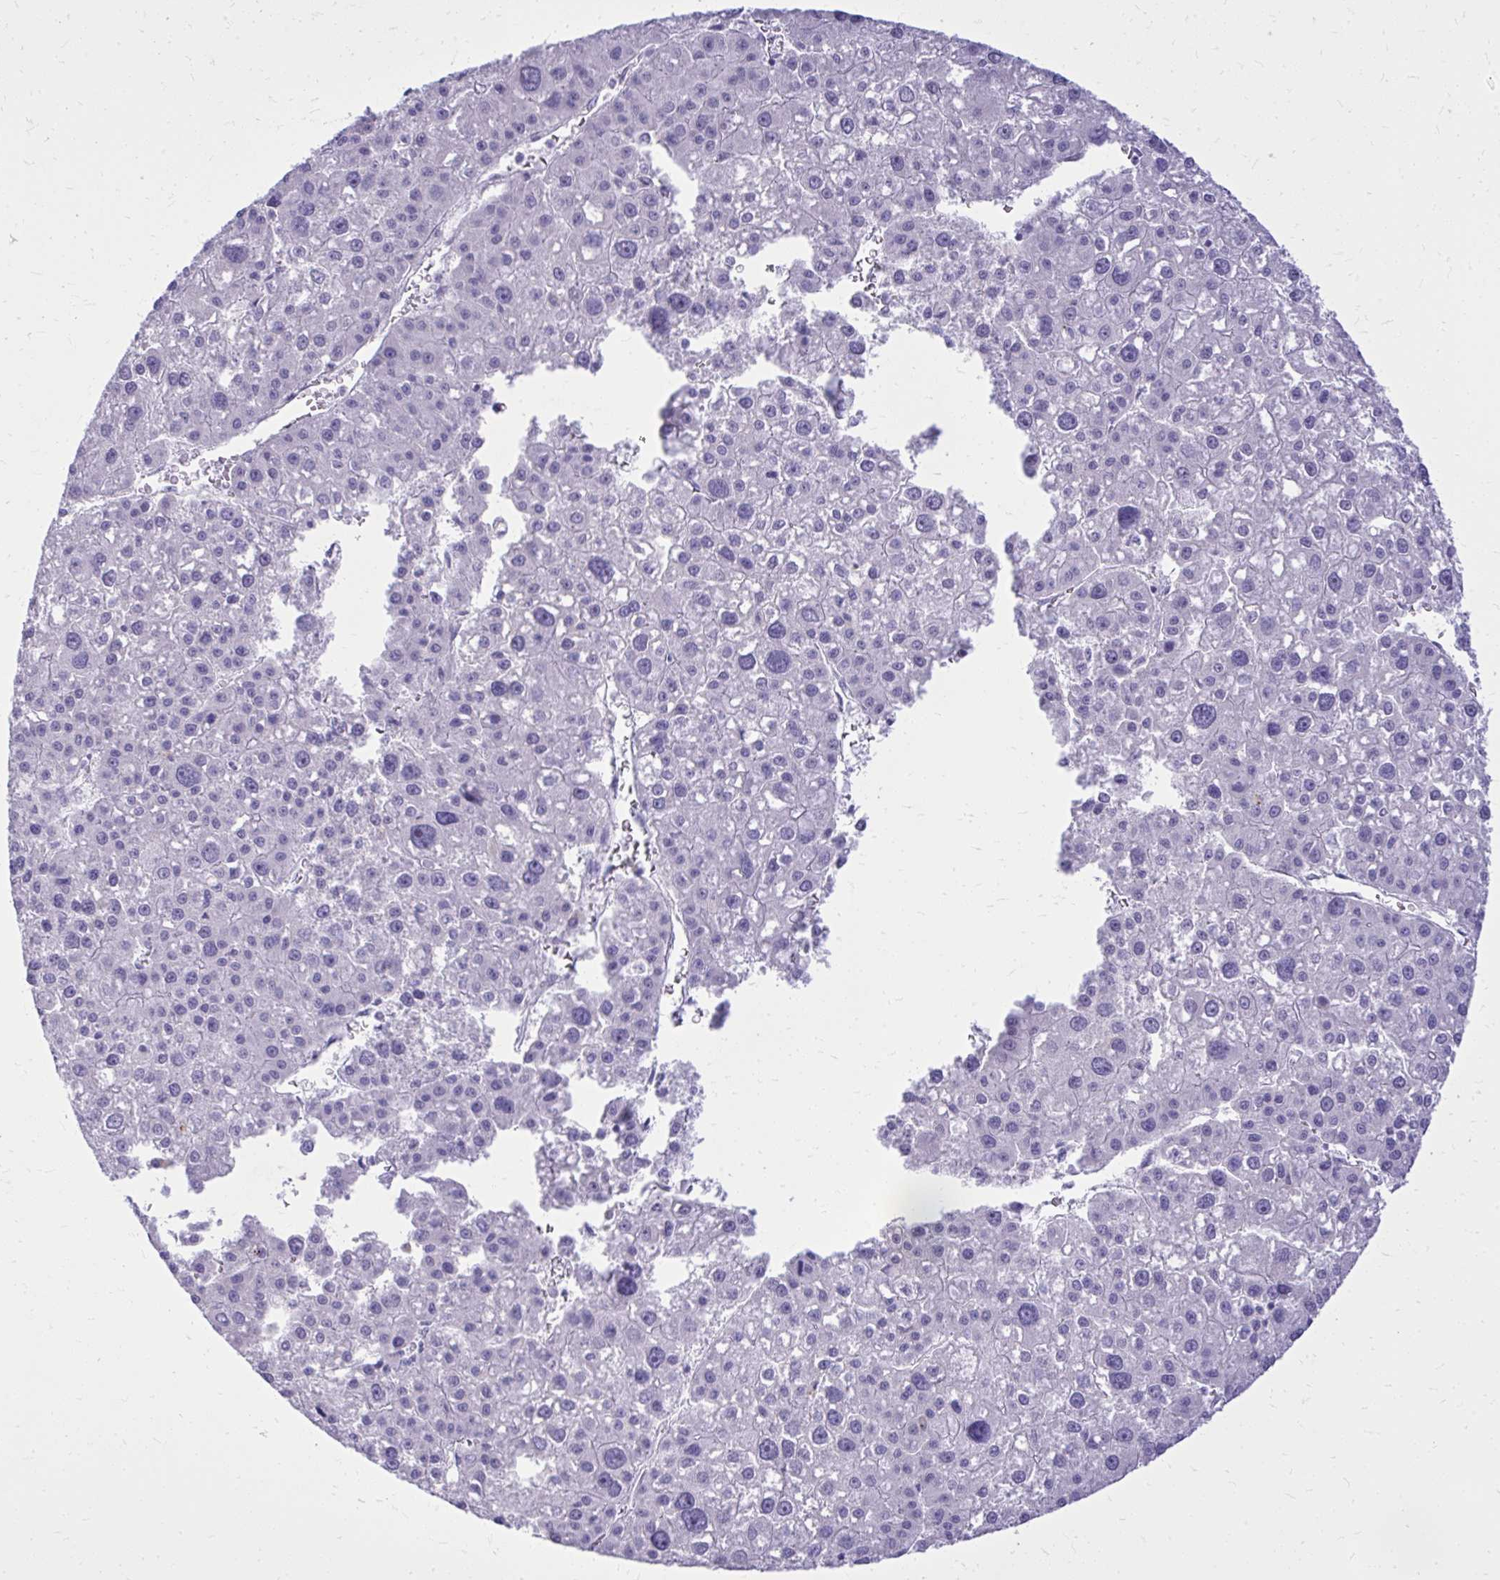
{"staining": {"intensity": "negative", "quantity": "none", "location": "none"}, "tissue": "liver cancer", "cell_type": "Tumor cells", "image_type": "cancer", "snomed": [{"axis": "morphology", "description": "Carcinoma, Hepatocellular, NOS"}, {"axis": "topography", "description": "Liver"}], "caption": "Tumor cells show no significant positivity in liver hepatocellular carcinoma. (DAB immunohistochemistry, high magnification).", "gene": "BCL6B", "patient": {"sex": "male", "age": 73}}